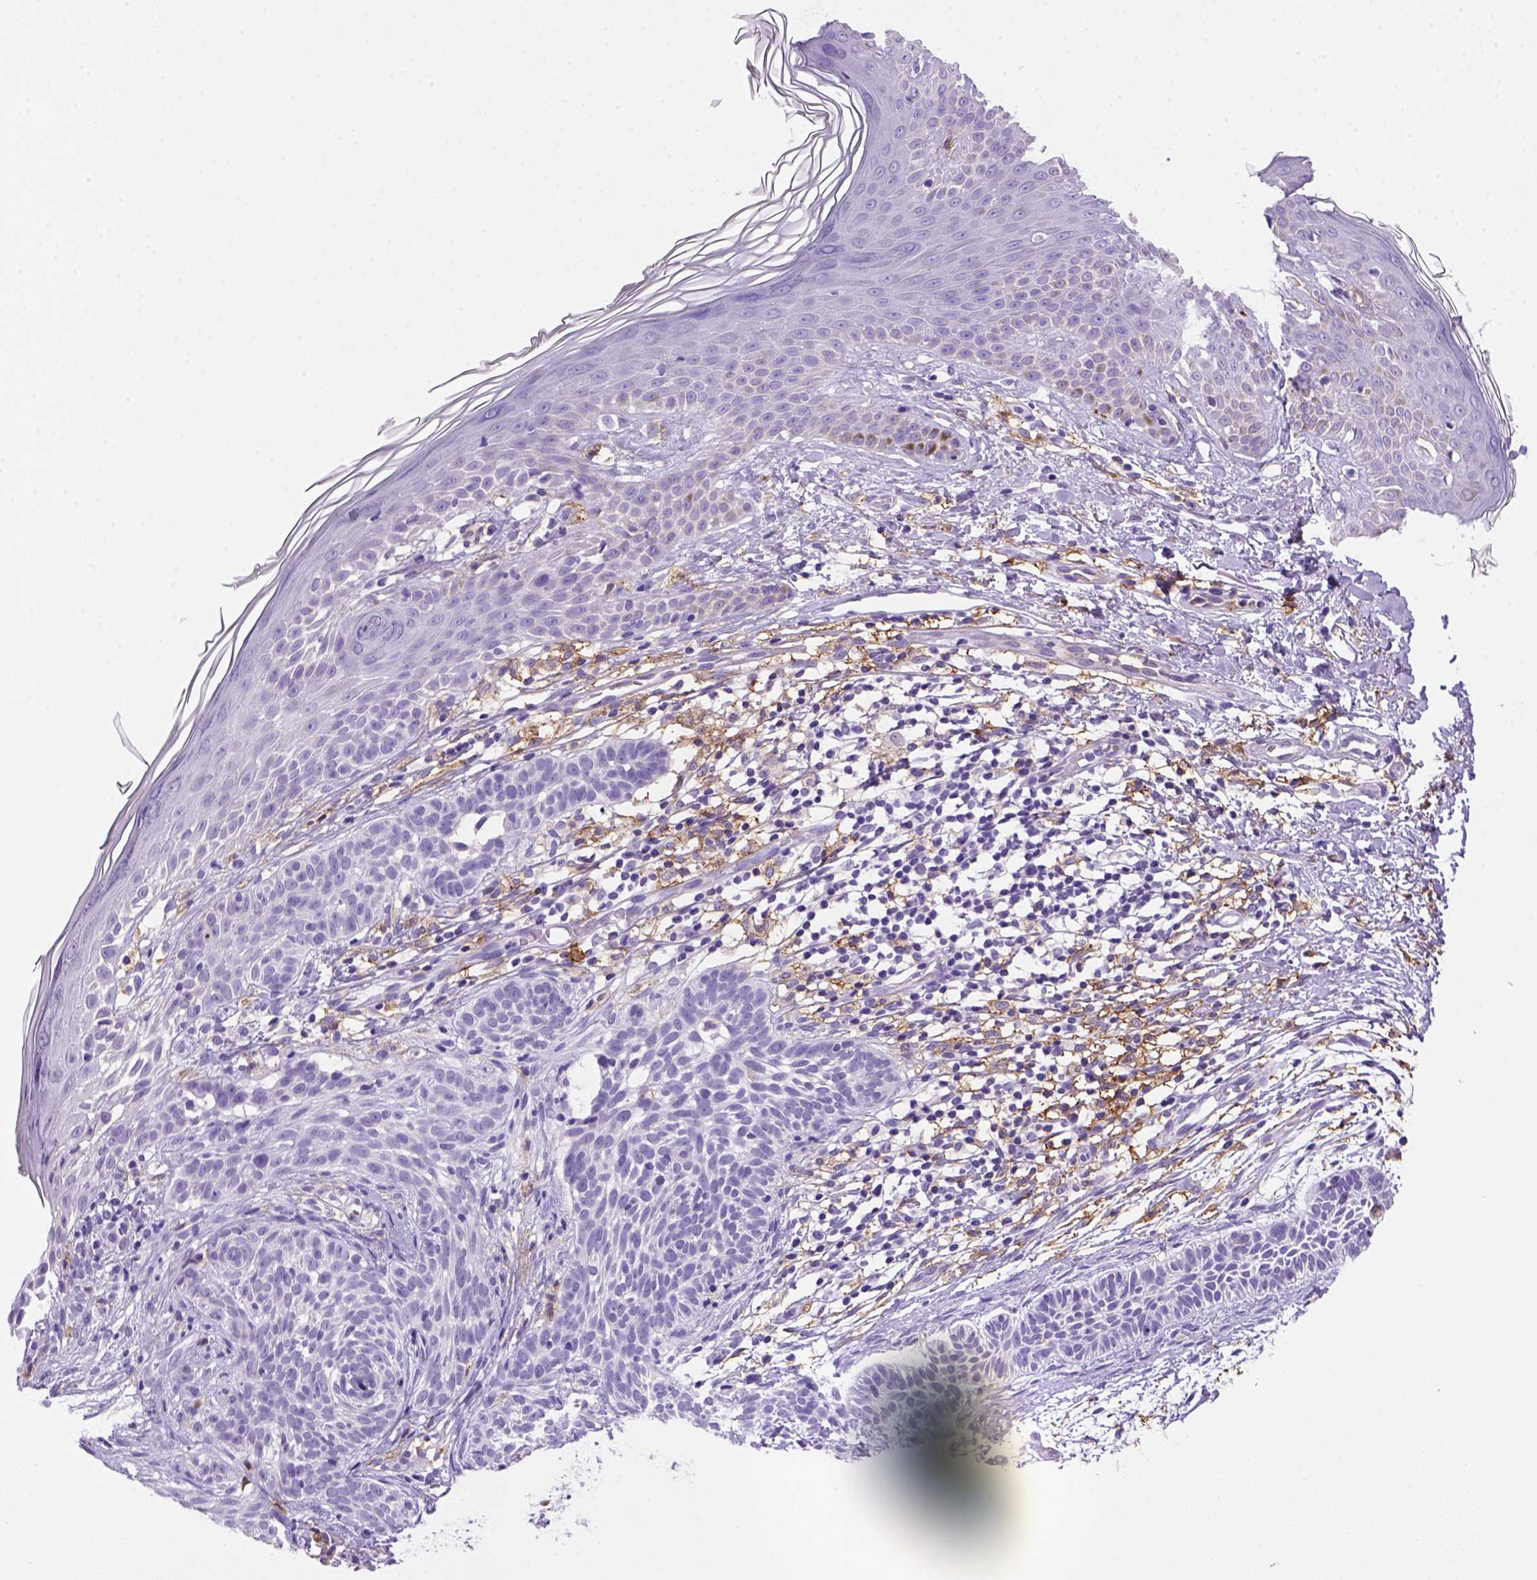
{"staining": {"intensity": "negative", "quantity": "none", "location": "none"}, "tissue": "skin cancer", "cell_type": "Tumor cells", "image_type": "cancer", "snomed": [{"axis": "morphology", "description": "Basal cell carcinoma"}, {"axis": "topography", "description": "Skin"}], "caption": "Tumor cells show no significant positivity in basal cell carcinoma (skin). (Stains: DAB (3,3'-diaminobenzidine) IHC with hematoxylin counter stain, Microscopy: brightfield microscopy at high magnification).", "gene": "CD14", "patient": {"sex": "male", "age": 85}}